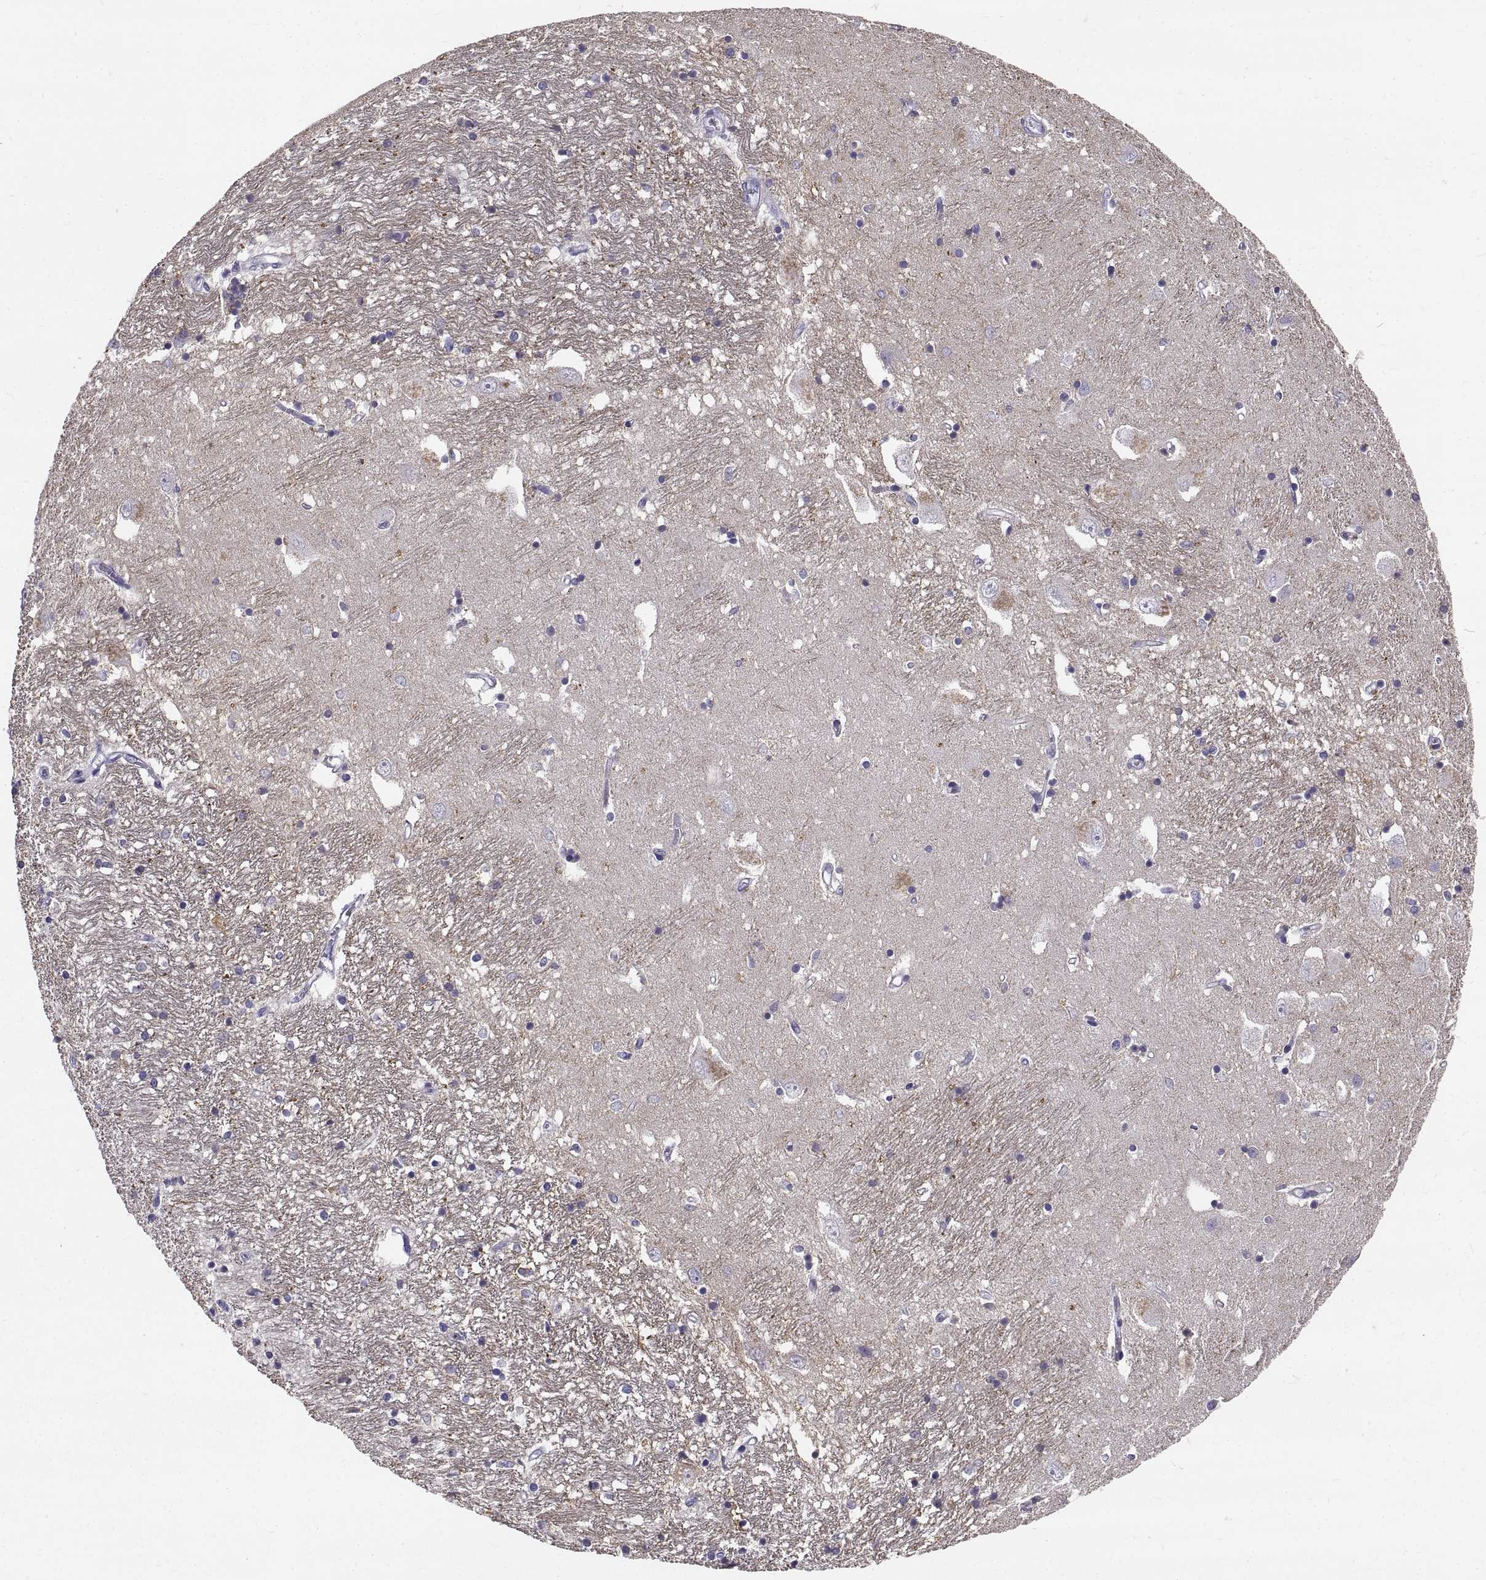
{"staining": {"intensity": "moderate", "quantity": "<25%", "location": "cytoplasmic/membranous"}, "tissue": "caudate", "cell_type": "Glial cells", "image_type": "normal", "snomed": [{"axis": "morphology", "description": "Normal tissue, NOS"}, {"axis": "topography", "description": "Lateral ventricle wall"}], "caption": "Caudate was stained to show a protein in brown. There is low levels of moderate cytoplasmic/membranous expression in about <25% of glial cells. Immunohistochemistry stains the protein in brown and the nuclei are stained blue.", "gene": "GNG12", "patient": {"sex": "female", "age": 71}}